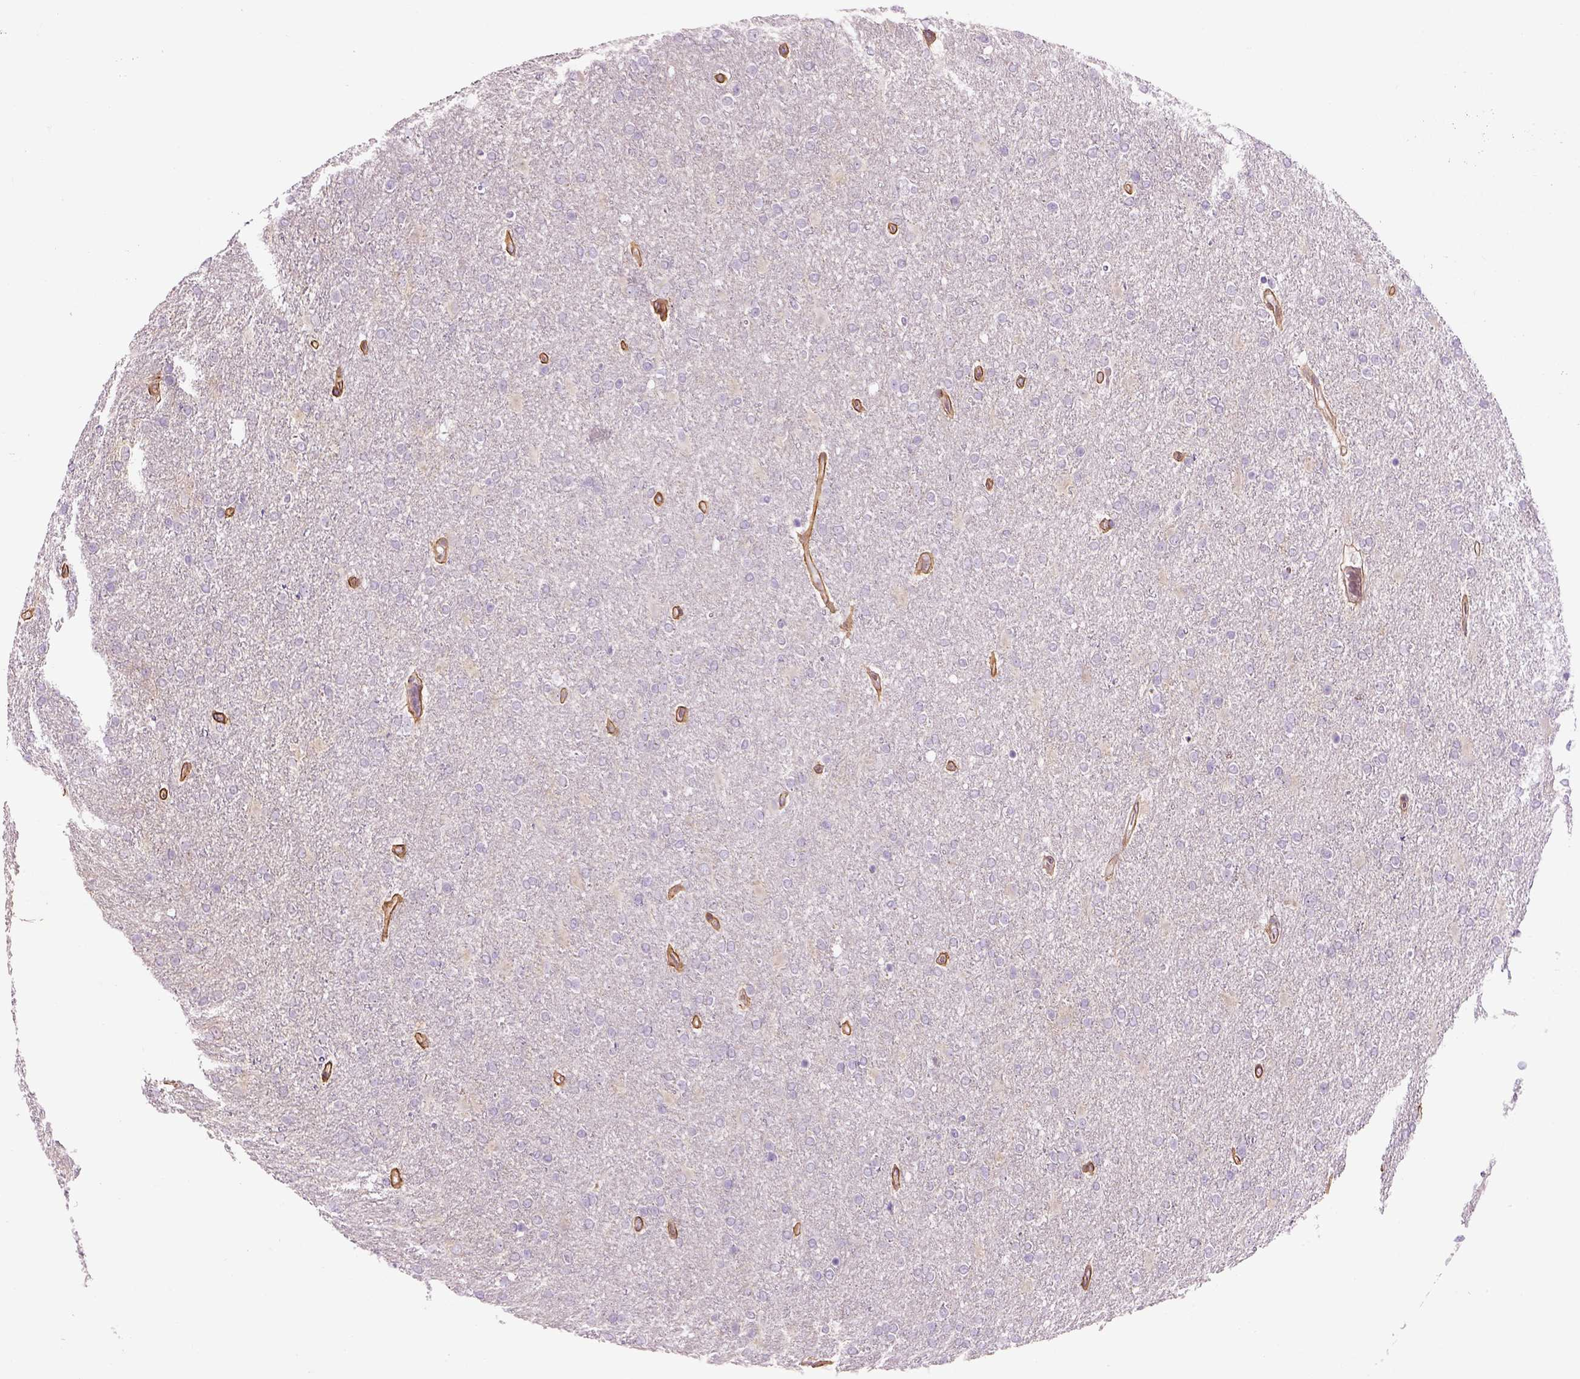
{"staining": {"intensity": "negative", "quantity": "none", "location": "none"}, "tissue": "glioma", "cell_type": "Tumor cells", "image_type": "cancer", "snomed": [{"axis": "morphology", "description": "Glioma, malignant, High grade"}, {"axis": "topography", "description": "Cerebral cortex"}], "caption": "High magnification brightfield microscopy of glioma stained with DAB (3,3'-diaminobenzidine) (brown) and counterstained with hematoxylin (blue): tumor cells show no significant expression.", "gene": "IFT52", "patient": {"sex": "male", "age": 70}}